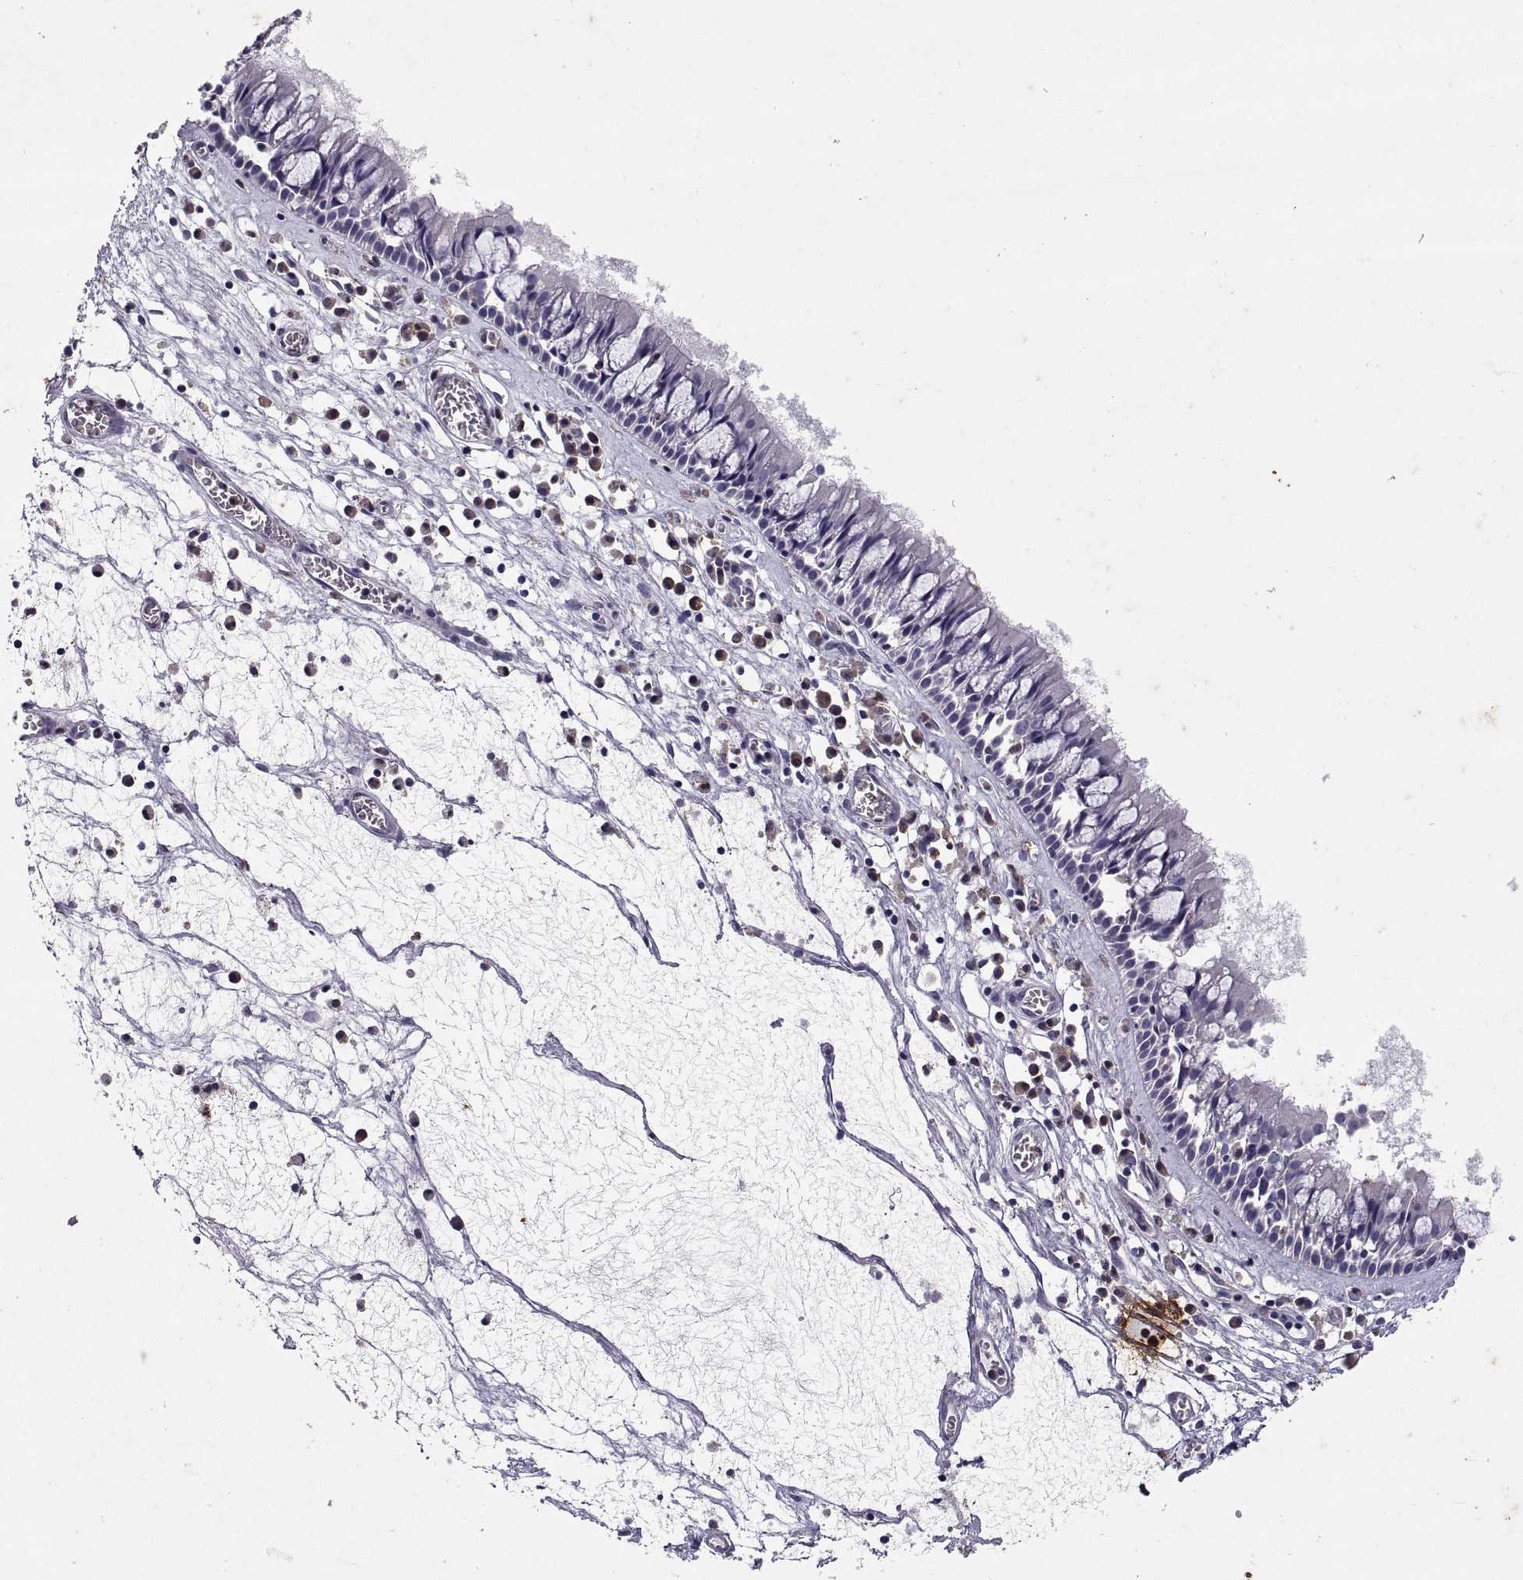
{"staining": {"intensity": "negative", "quantity": "none", "location": "none"}, "tissue": "nasopharynx", "cell_type": "Respiratory epithelial cells", "image_type": "normal", "snomed": [{"axis": "morphology", "description": "Normal tissue, NOS"}, {"axis": "topography", "description": "Nasopharynx"}], "caption": "An IHC photomicrograph of unremarkable nasopharynx is shown. There is no staining in respiratory epithelial cells of nasopharynx. (DAB immunohistochemistry (IHC), high magnification).", "gene": "DOK3", "patient": {"sex": "male", "age": 61}}